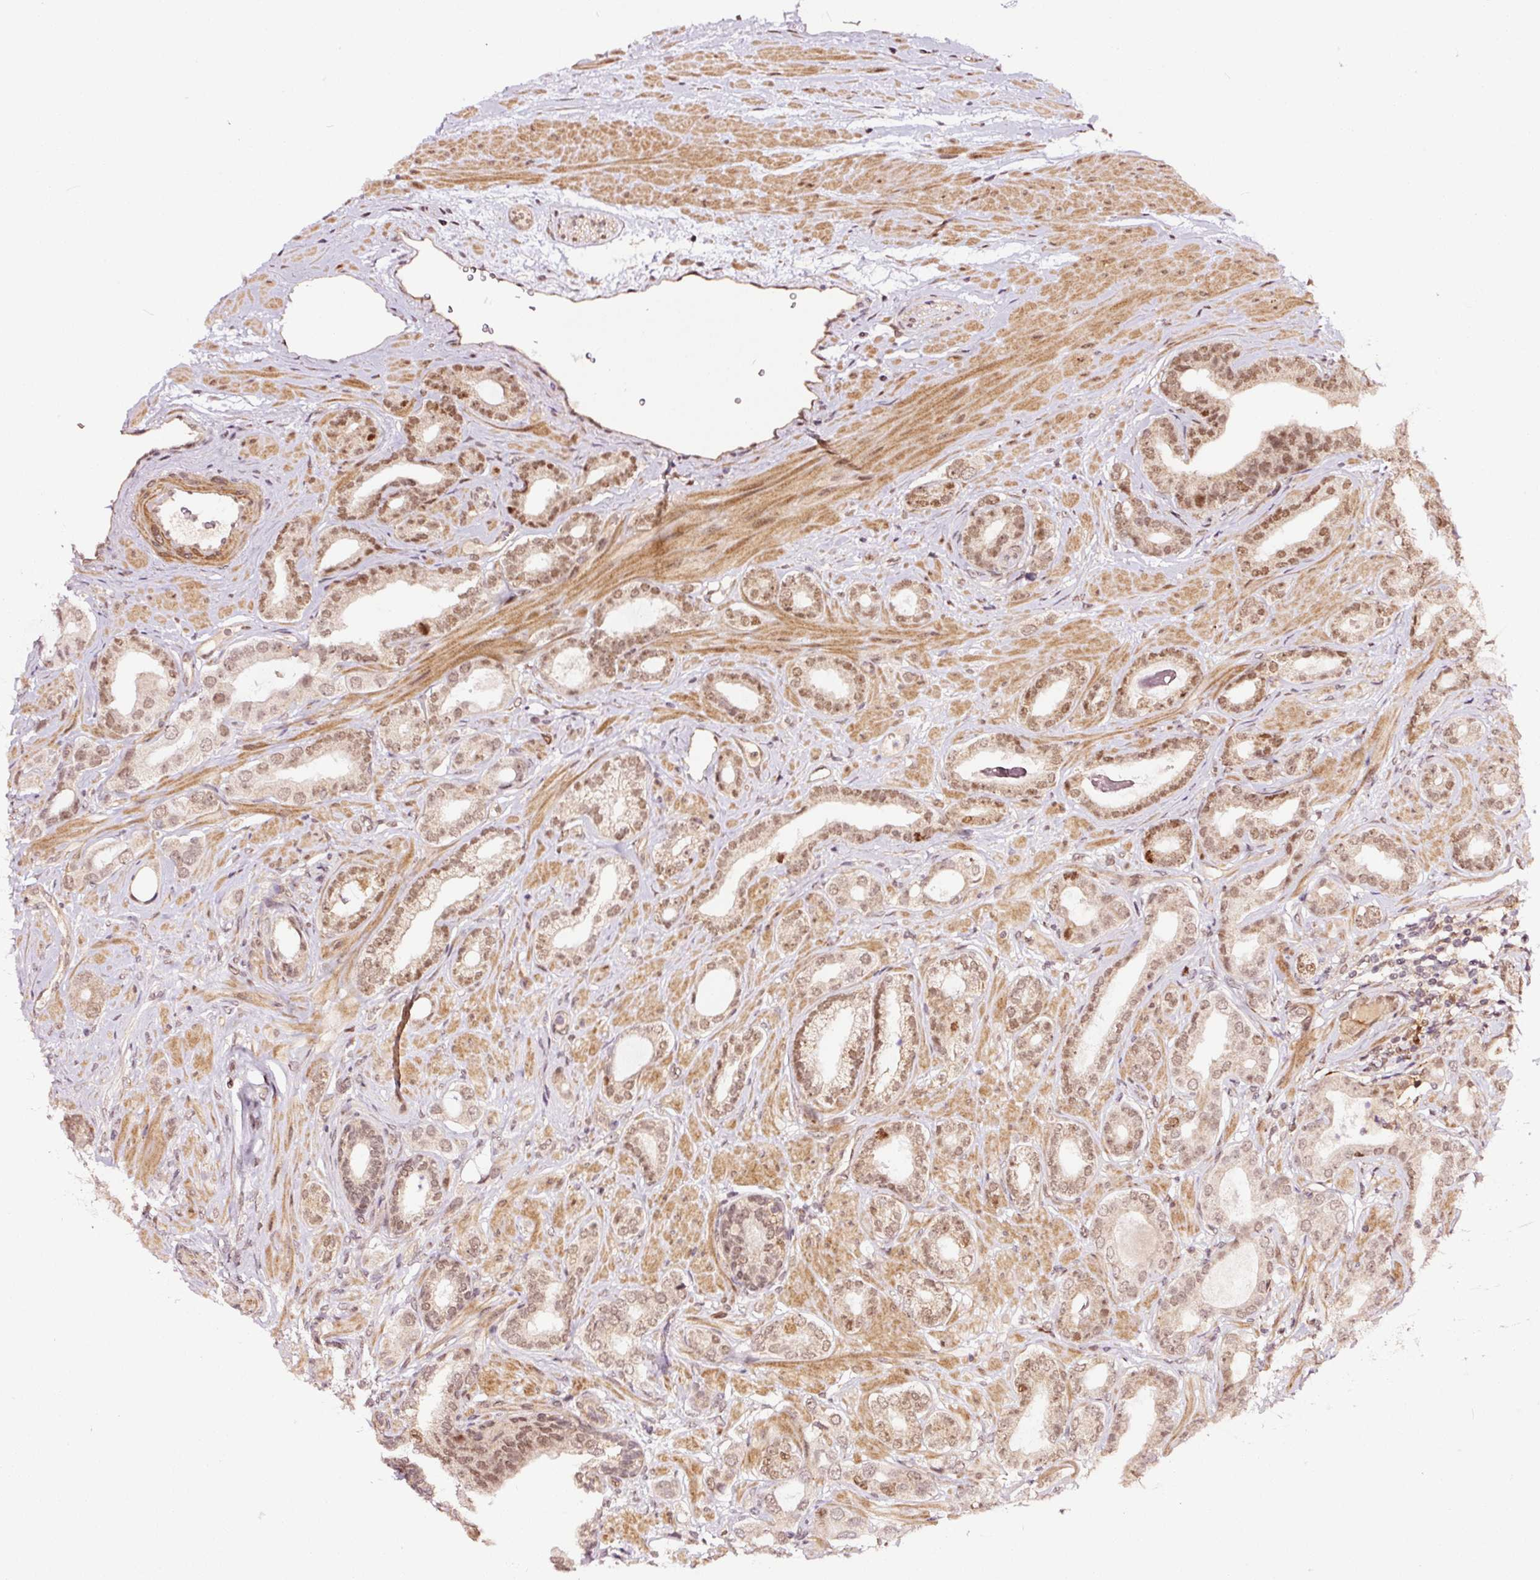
{"staining": {"intensity": "weak", "quantity": "25%-75%", "location": "nuclear"}, "tissue": "prostate cancer", "cell_type": "Tumor cells", "image_type": "cancer", "snomed": [{"axis": "morphology", "description": "Adenocarcinoma, Low grade"}, {"axis": "topography", "description": "Prostate"}], "caption": "Protein analysis of low-grade adenocarcinoma (prostate) tissue reveals weak nuclear positivity in approximately 25%-75% of tumor cells. Using DAB (3,3'-diaminobenzidine) (brown) and hematoxylin (blue) stains, captured at high magnification using brightfield microscopy.", "gene": "RFC4", "patient": {"sex": "male", "age": 57}}